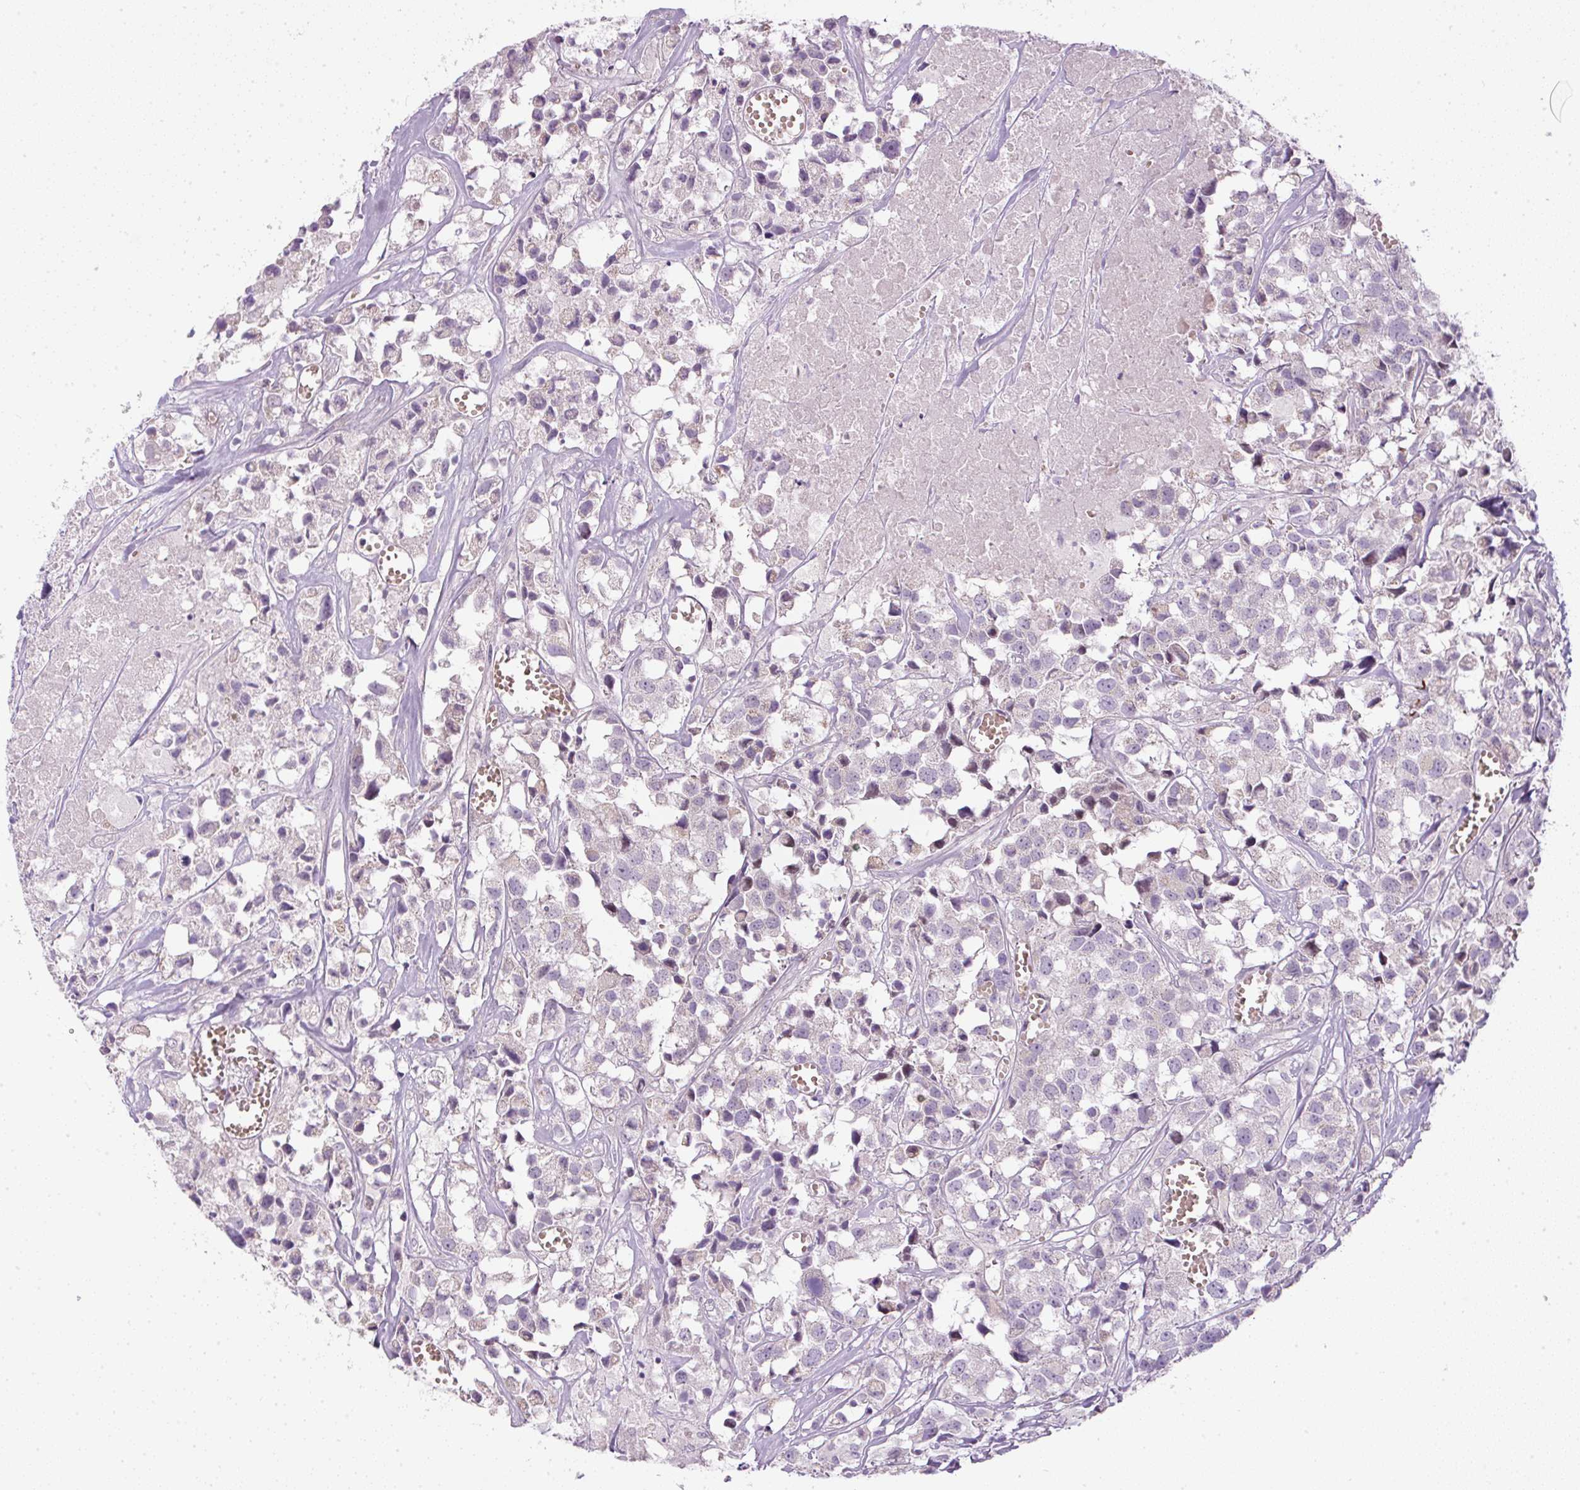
{"staining": {"intensity": "negative", "quantity": "none", "location": "none"}, "tissue": "urothelial cancer", "cell_type": "Tumor cells", "image_type": "cancer", "snomed": [{"axis": "morphology", "description": "Urothelial carcinoma, High grade"}, {"axis": "topography", "description": "Urinary bladder"}], "caption": "High power microscopy micrograph of an immunohistochemistry (IHC) photomicrograph of high-grade urothelial carcinoma, revealing no significant expression in tumor cells.", "gene": "FGFBP3", "patient": {"sex": "female", "age": 75}}